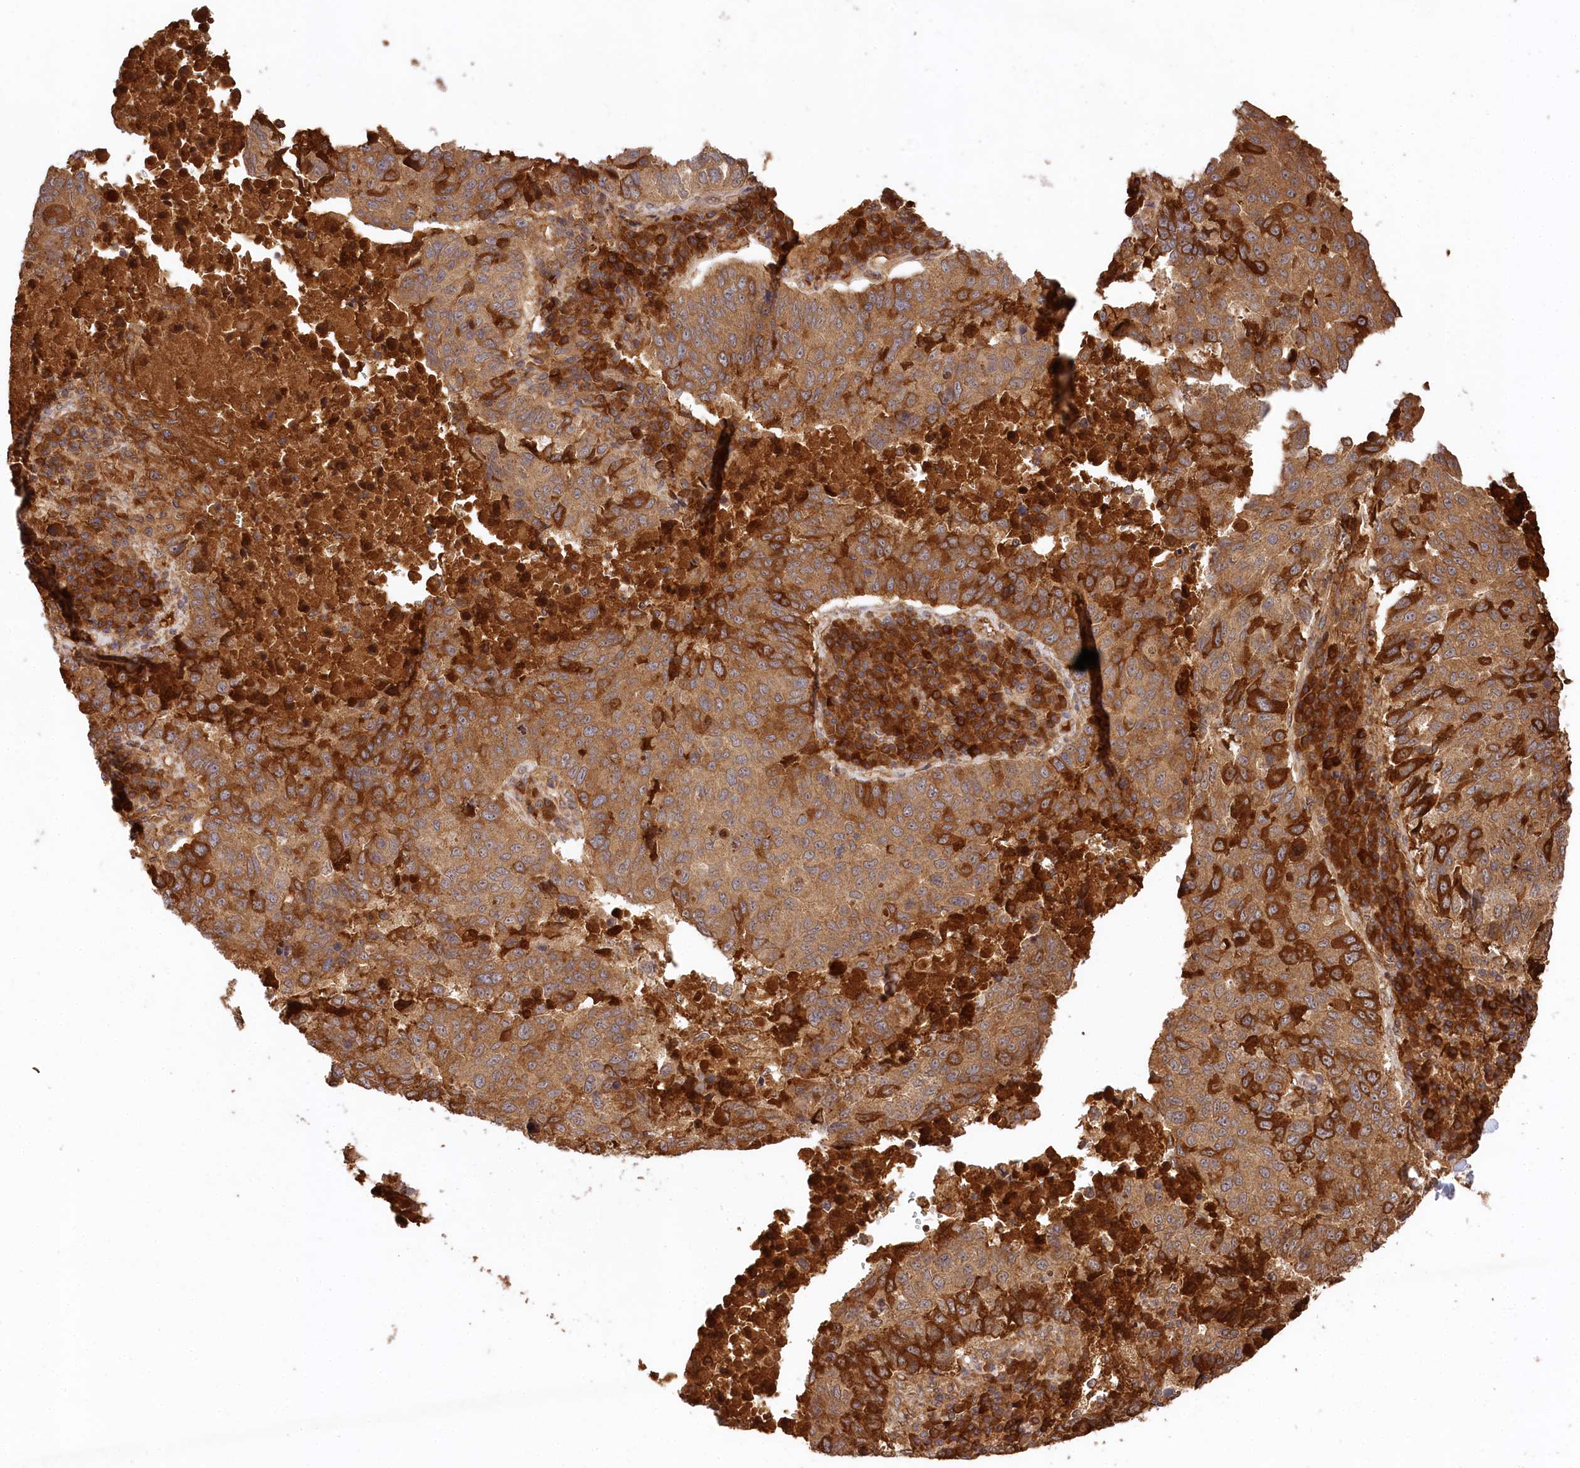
{"staining": {"intensity": "moderate", "quantity": ">75%", "location": "cytoplasmic/membranous"}, "tissue": "lung cancer", "cell_type": "Tumor cells", "image_type": "cancer", "snomed": [{"axis": "morphology", "description": "Squamous cell carcinoma, NOS"}, {"axis": "topography", "description": "Lung"}], "caption": "Lung squamous cell carcinoma tissue shows moderate cytoplasmic/membranous positivity in about >75% of tumor cells, visualized by immunohistochemistry.", "gene": "MCF2L2", "patient": {"sex": "male", "age": 73}}